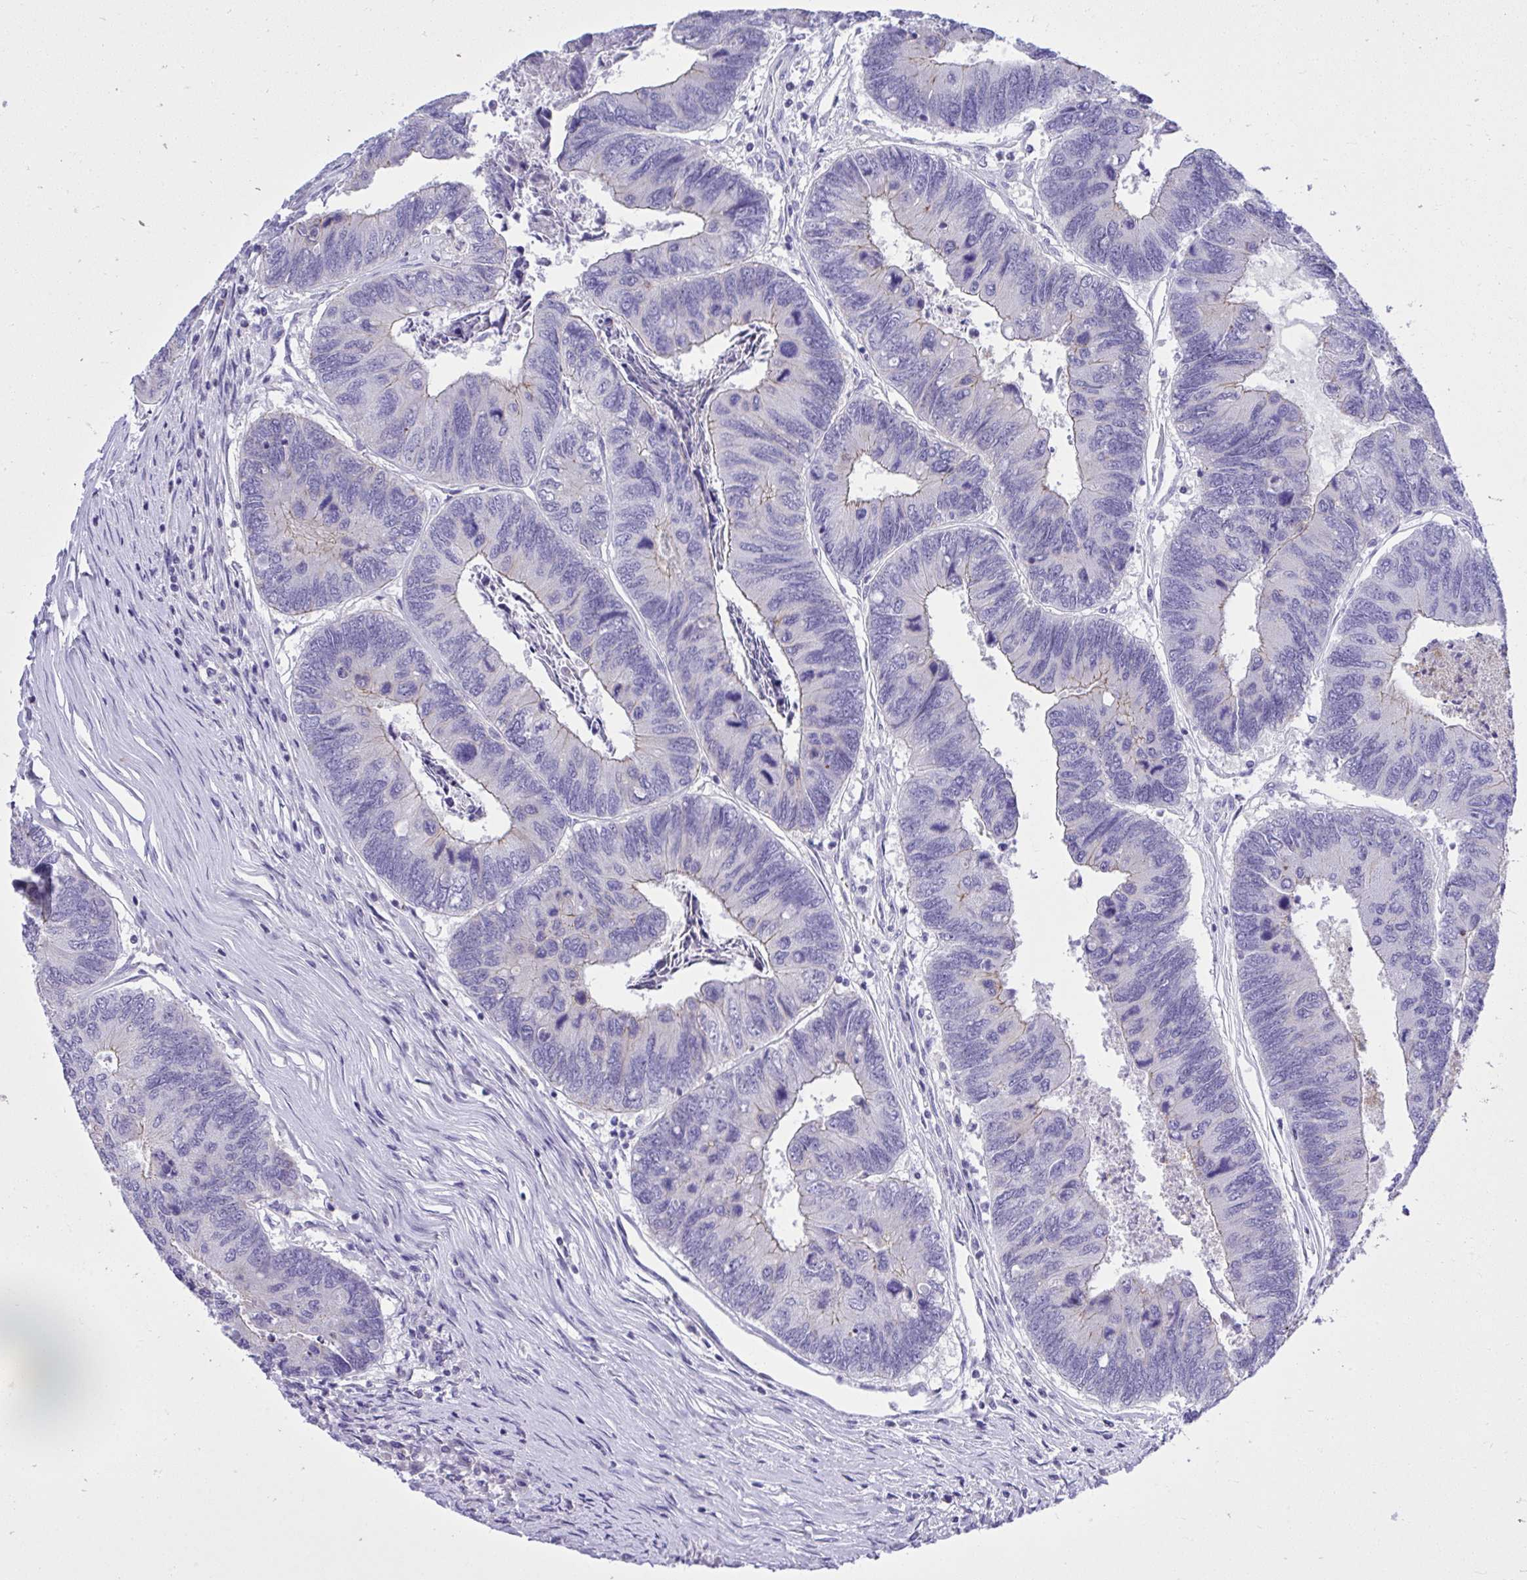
{"staining": {"intensity": "weak", "quantity": "<25%", "location": "cytoplasmic/membranous"}, "tissue": "colorectal cancer", "cell_type": "Tumor cells", "image_type": "cancer", "snomed": [{"axis": "morphology", "description": "Adenocarcinoma, NOS"}, {"axis": "topography", "description": "Colon"}], "caption": "This is a photomicrograph of IHC staining of colorectal cancer (adenocarcinoma), which shows no expression in tumor cells. (DAB IHC with hematoxylin counter stain).", "gene": "ST6GALNAC3", "patient": {"sex": "female", "age": 67}}